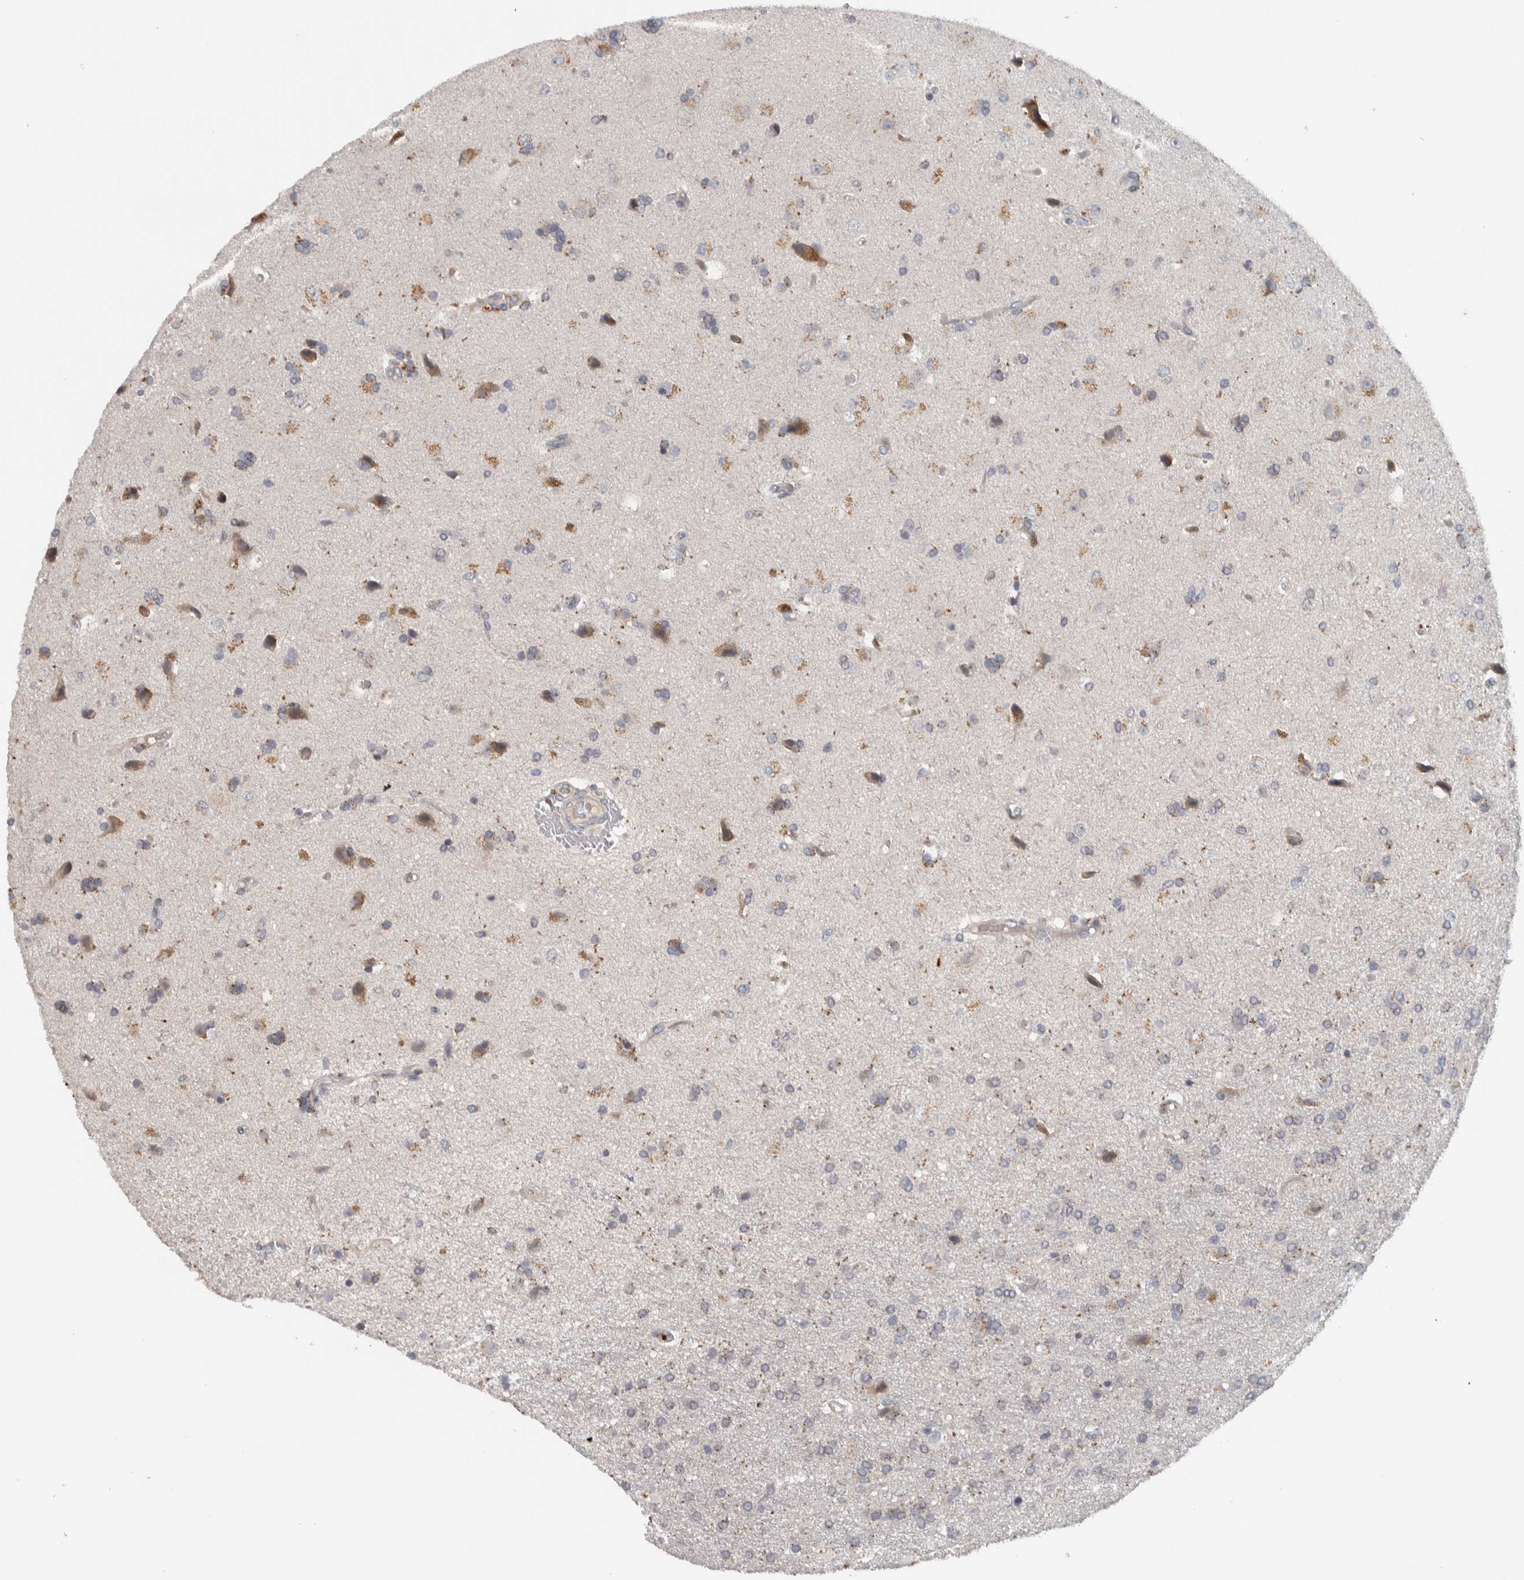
{"staining": {"intensity": "weak", "quantity": "25%-75%", "location": "cytoplasmic/membranous"}, "tissue": "glioma", "cell_type": "Tumor cells", "image_type": "cancer", "snomed": [{"axis": "morphology", "description": "Glioma, malignant, High grade"}, {"axis": "topography", "description": "Brain"}], "caption": "Human malignant glioma (high-grade) stained for a protein (brown) shows weak cytoplasmic/membranous positive staining in approximately 25%-75% of tumor cells.", "gene": "ADPRM", "patient": {"sex": "male", "age": 72}}